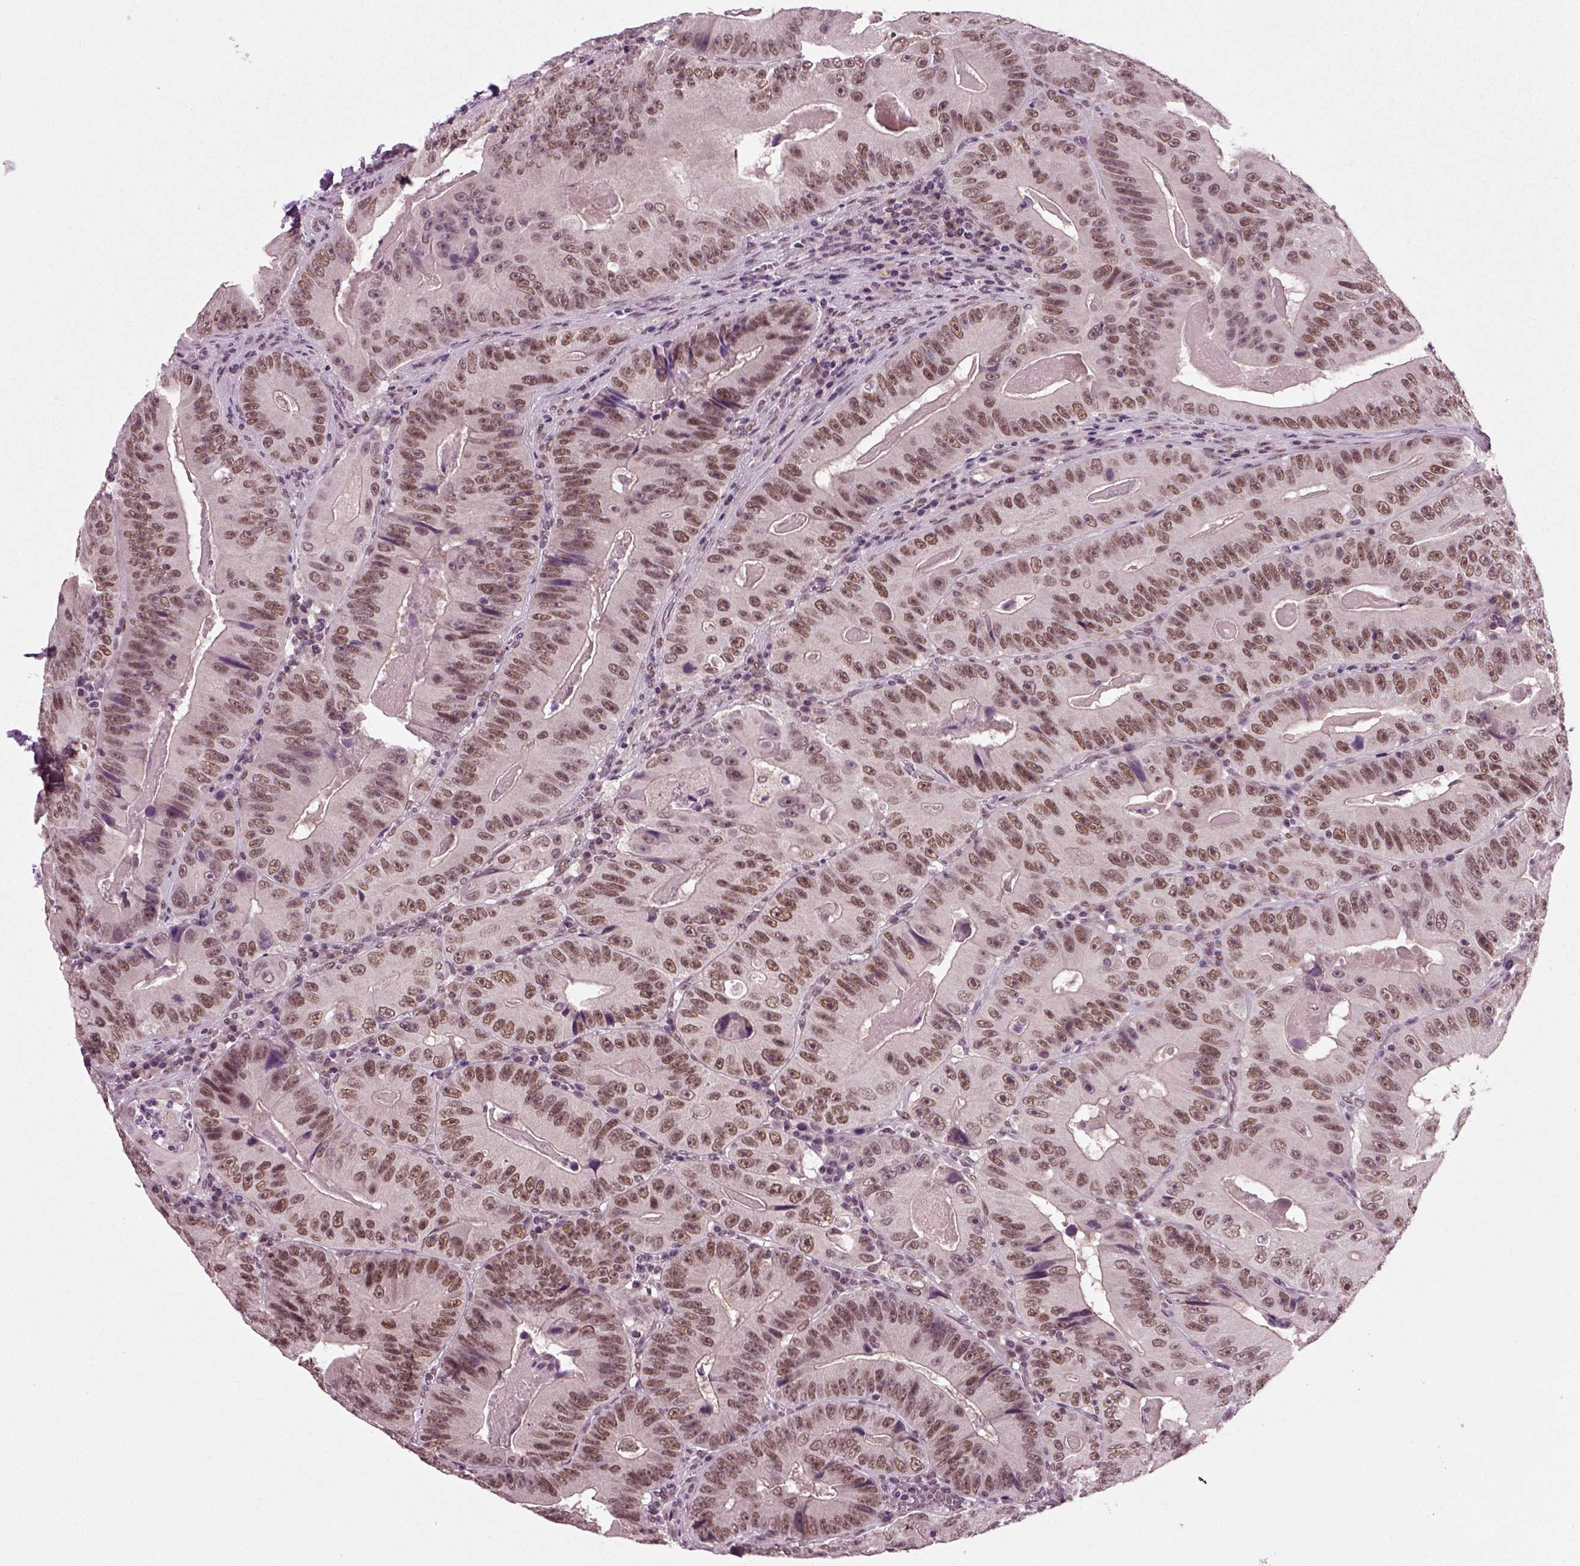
{"staining": {"intensity": "strong", "quantity": "25%-75%", "location": "nuclear"}, "tissue": "colorectal cancer", "cell_type": "Tumor cells", "image_type": "cancer", "snomed": [{"axis": "morphology", "description": "Adenocarcinoma, NOS"}, {"axis": "topography", "description": "Colon"}], "caption": "There is high levels of strong nuclear expression in tumor cells of colorectal cancer, as demonstrated by immunohistochemical staining (brown color).", "gene": "RCOR3", "patient": {"sex": "female", "age": 86}}